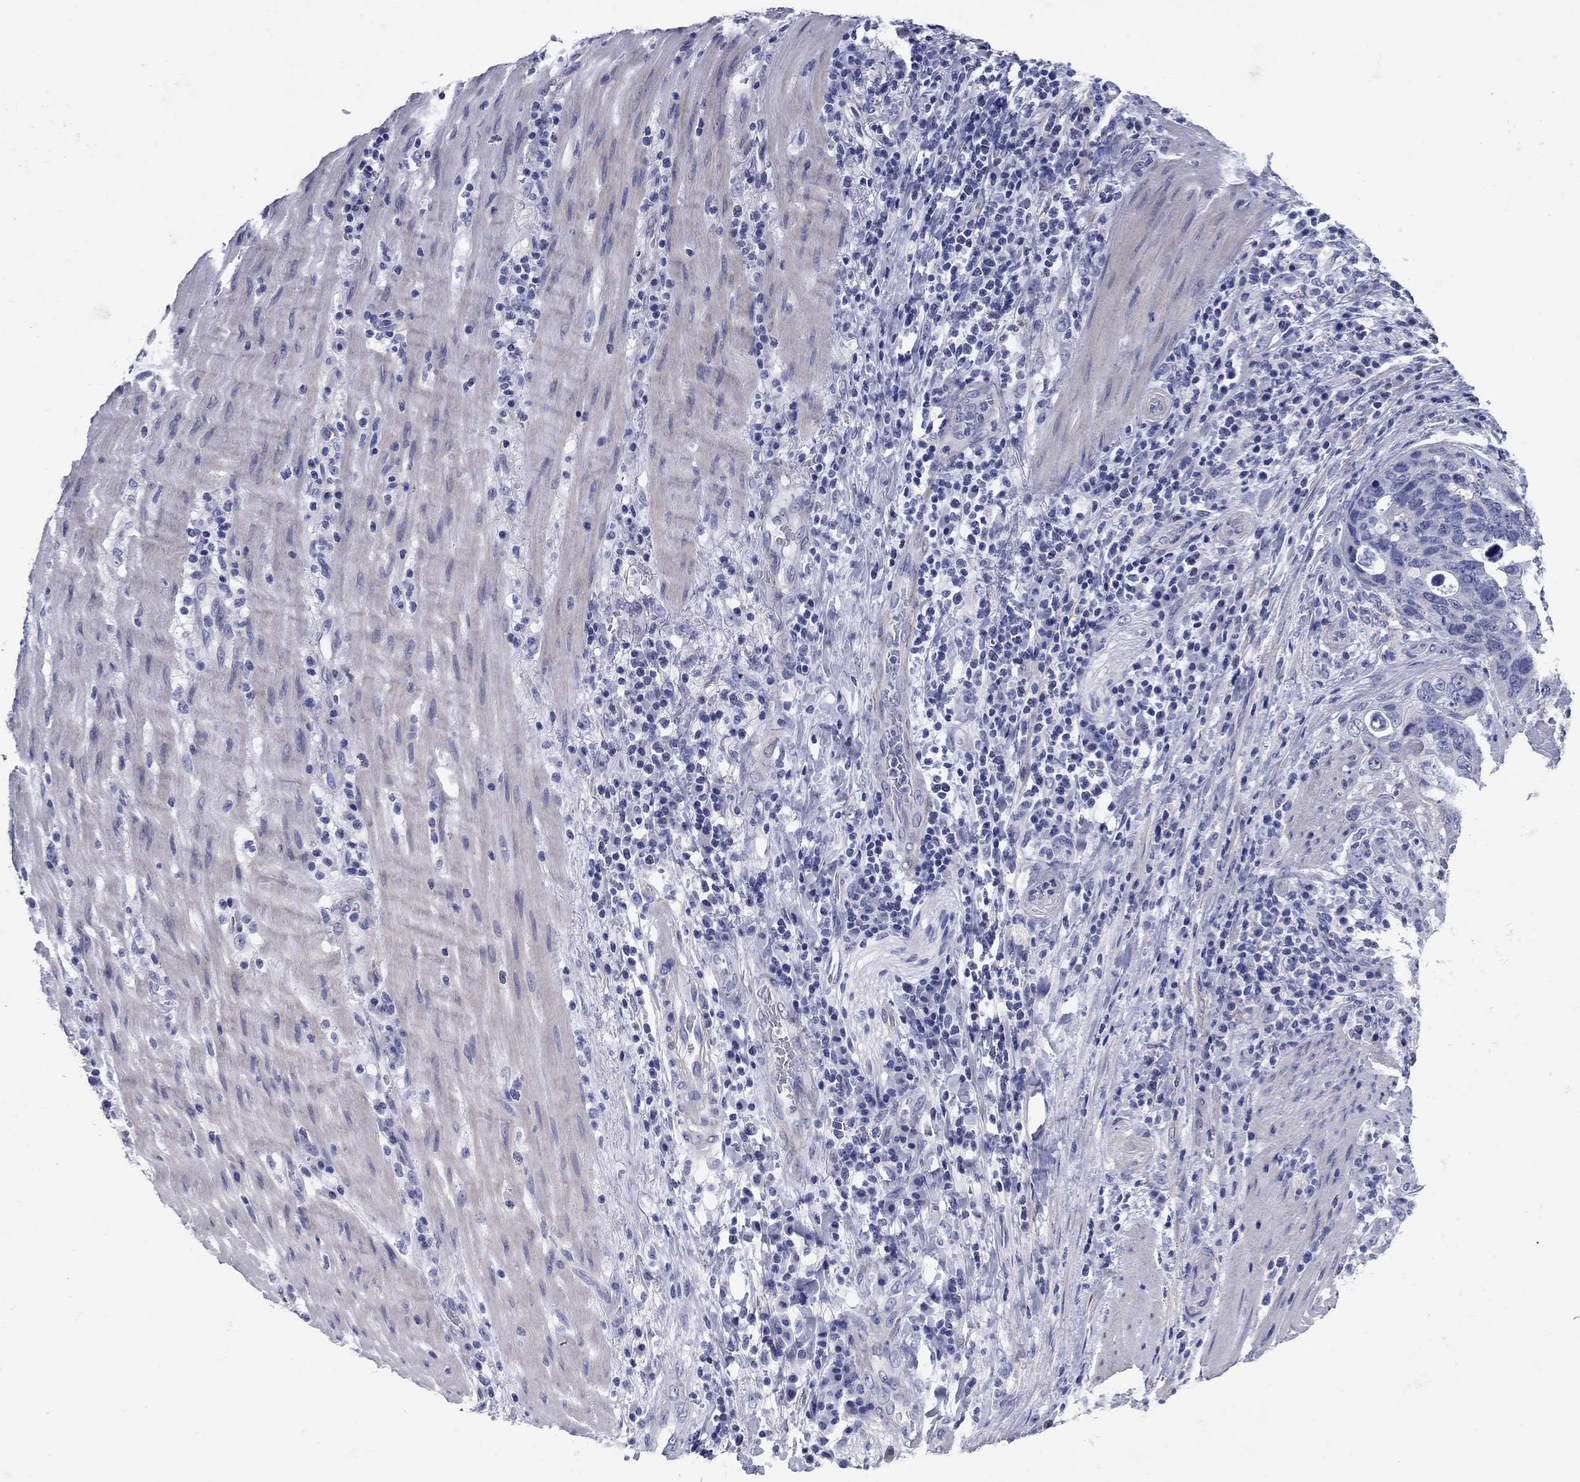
{"staining": {"intensity": "negative", "quantity": "none", "location": "none"}, "tissue": "stomach cancer", "cell_type": "Tumor cells", "image_type": "cancer", "snomed": [{"axis": "morphology", "description": "Adenocarcinoma, NOS"}, {"axis": "topography", "description": "Stomach"}], "caption": "The histopathology image exhibits no significant expression in tumor cells of adenocarcinoma (stomach).", "gene": "PRKCG", "patient": {"sex": "male", "age": 54}}